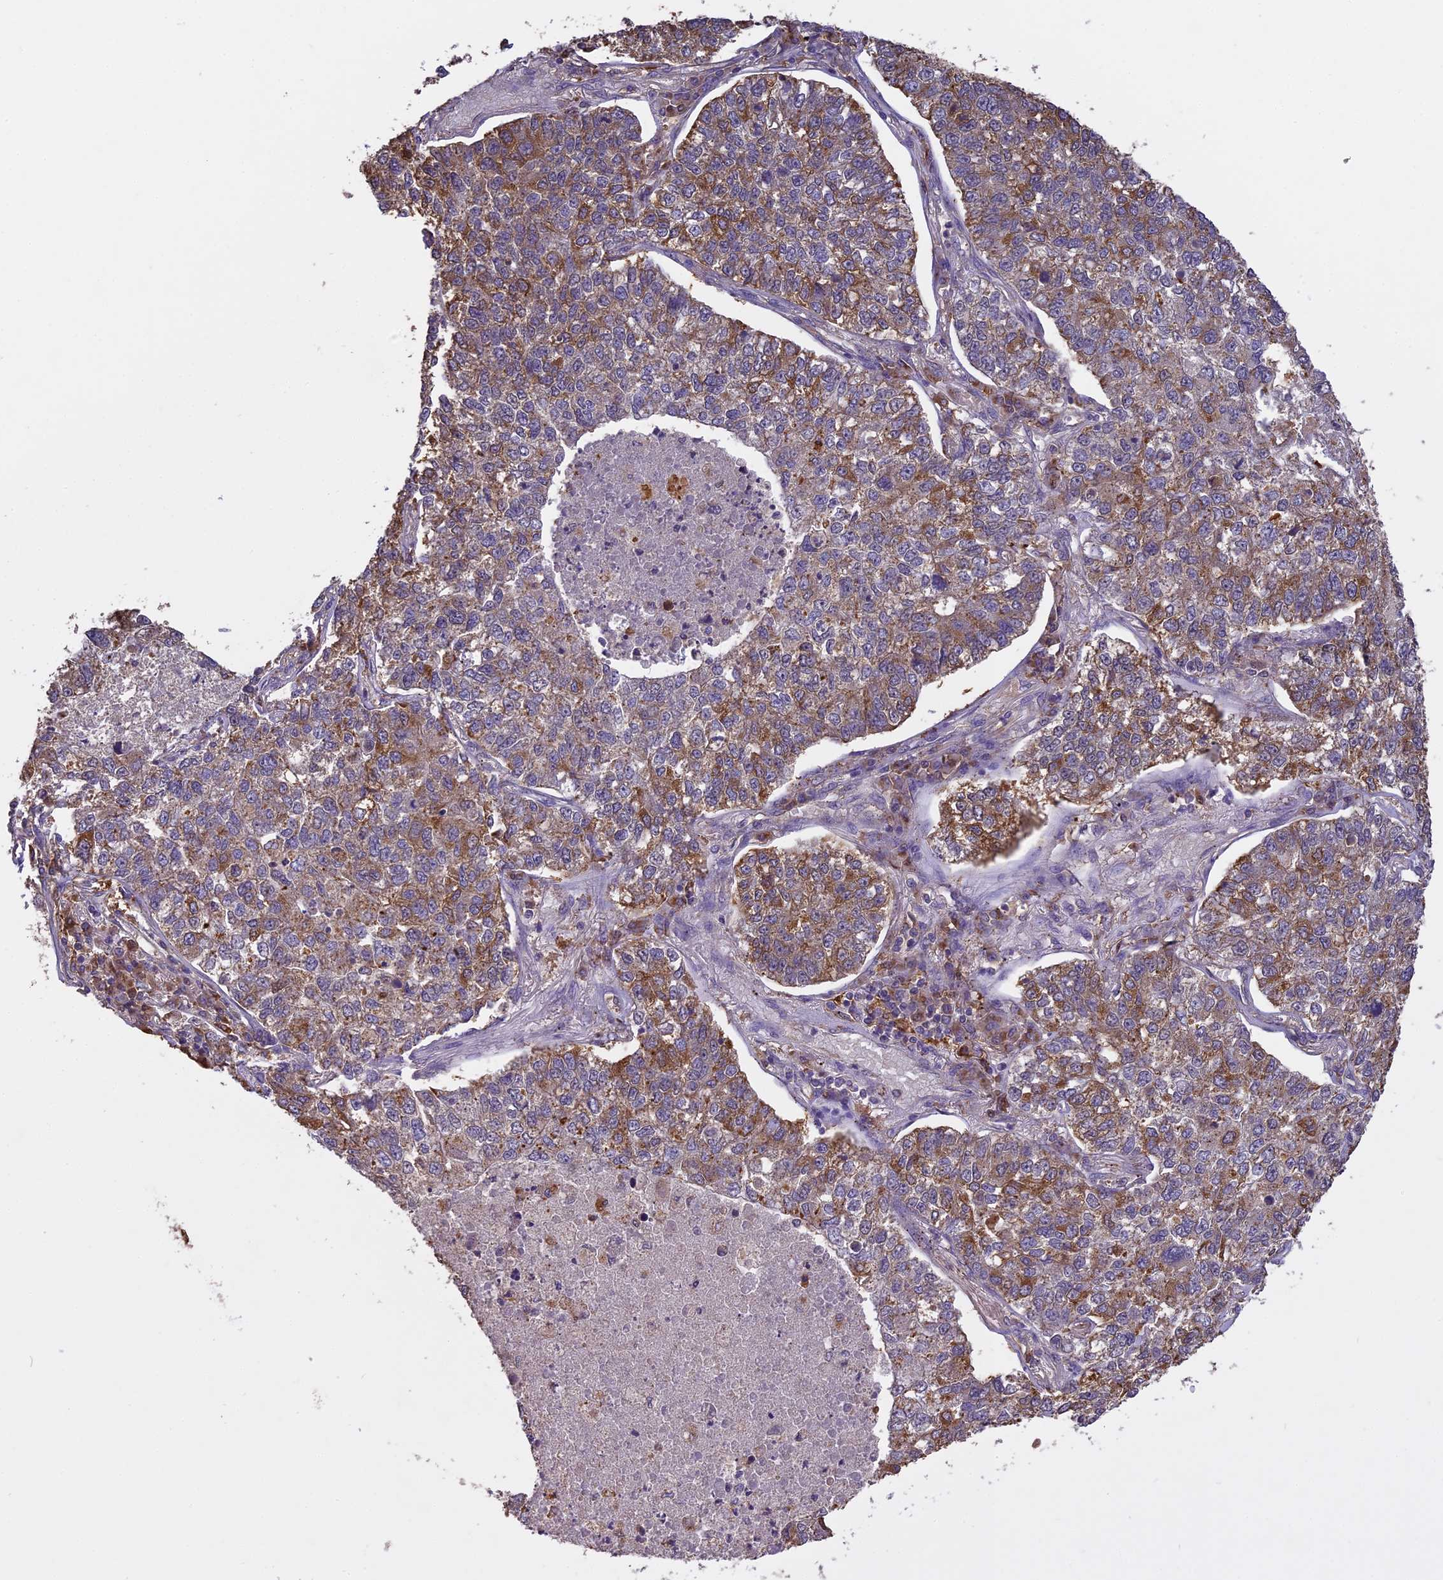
{"staining": {"intensity": "moderate", "quantity": "25%-75%", "location": "cytoplasmic/membranous"}, "tissue": "lung cancer", "cell_type": "Tumor cells", "image_type": "cancer", "snomed": [{"axis": "morphology", "description": "Adenocarcinoma, NOS"}, {"axis": "topography", "description": "Lung"}], "caption": "Immunohistochemical staining of lung adenocarcinoma shows medium levels of moderate cytoplasmic/membranous positivity in approximately 25%-75% of tumor cells.", "gene": "ARHGAP19", "patient": {"sex": "male", "age": 49}}